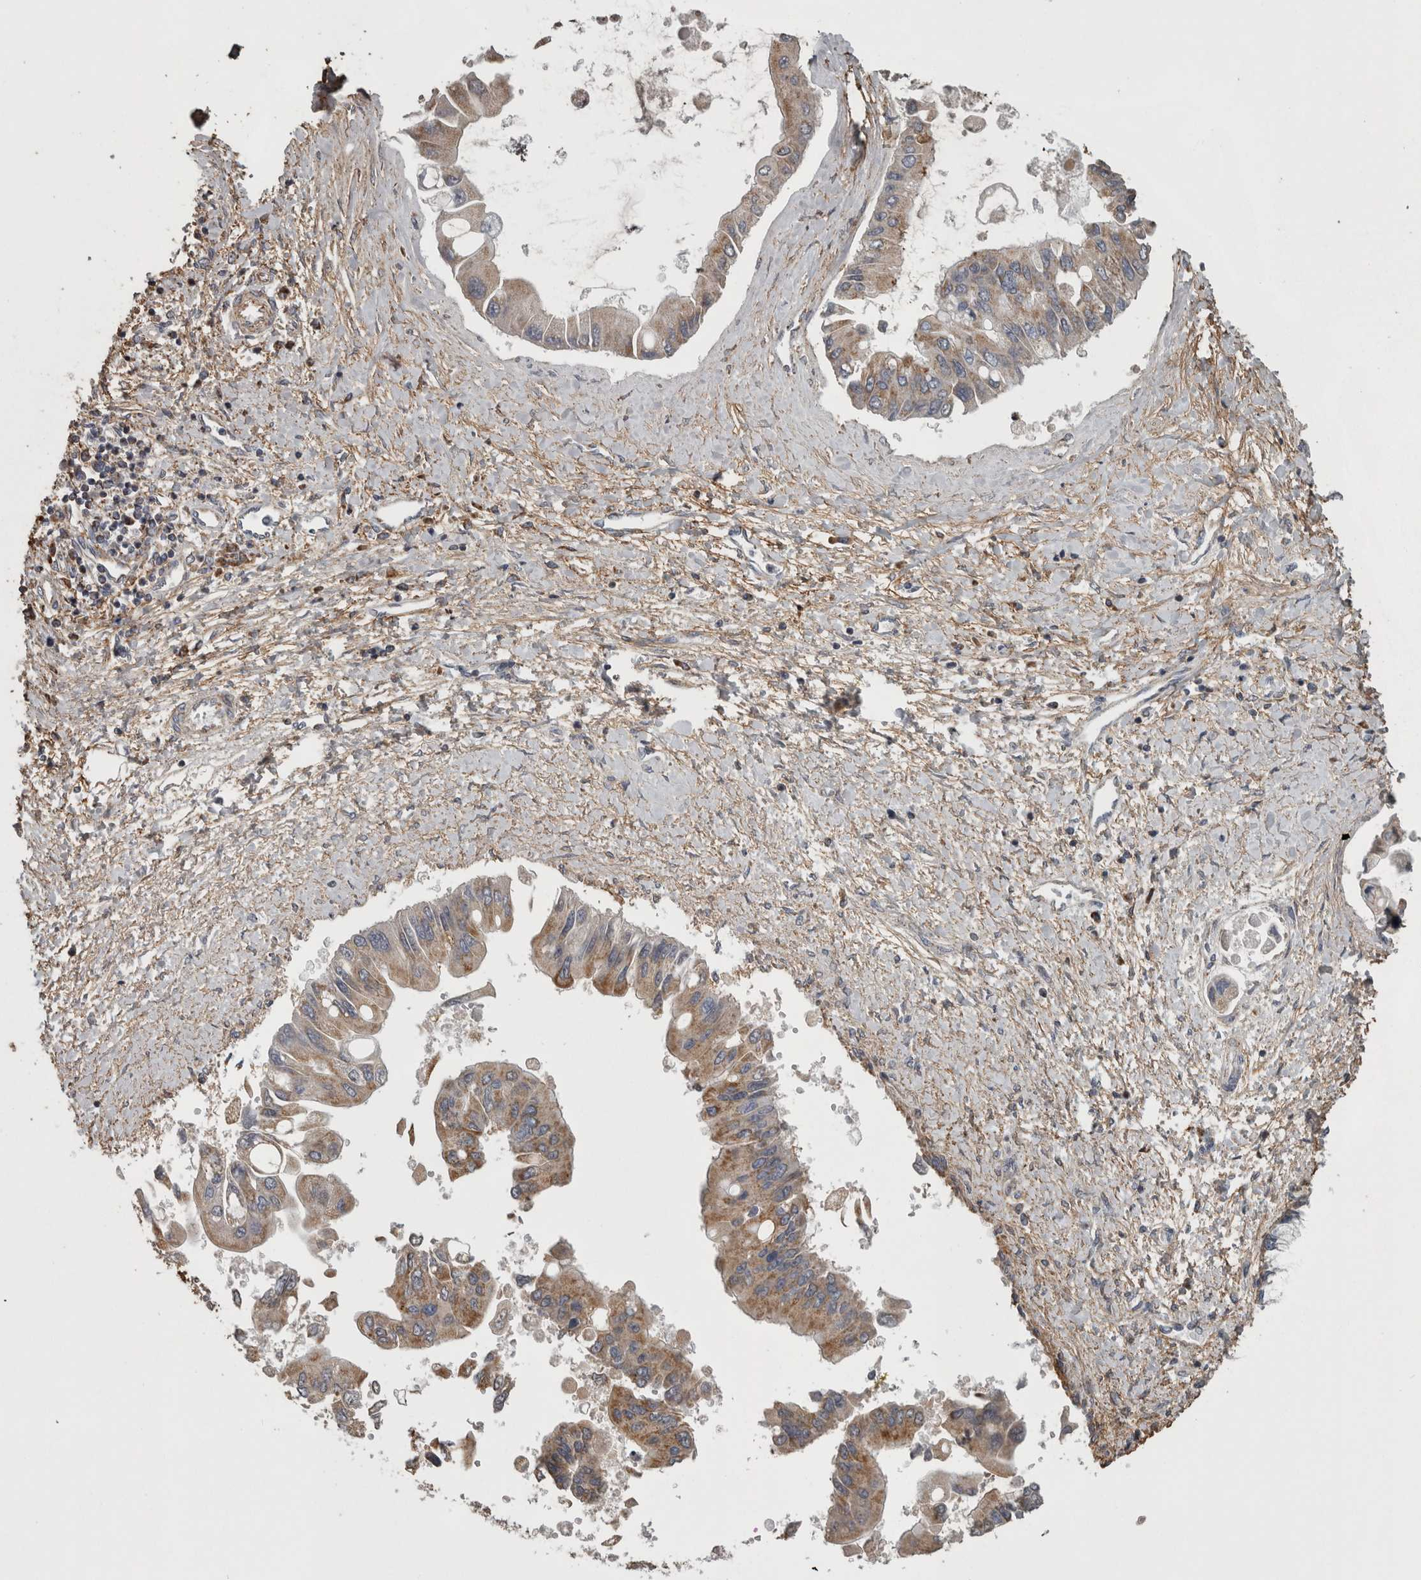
{"staining": {"intensity": "moderate", "quantity": "25%-75%", "location": "cytoplasmic/membranous"}, "tissue": "liver cancer", "cell_type": "Tumor cells", "image_type": "cancer", "snomed": [{"axis": "morphology", "description": "Cholangiocarcinoma"}, {"axis": "topography", "description": "Liver"}], "caption": "IHC of human cholangiocarcinoma (liver) demonstrates medium levels of moderate cytoplasmic/membranous staining in about 25%-75% of tumor cells. The staining was performed using DAB to visualize the protein expression in brown, while the nuclei were stained in blue with hematoxylin (Magnification: 20x).", "gene": "FRK", "patient": {"sex": "male", "age": 50}}